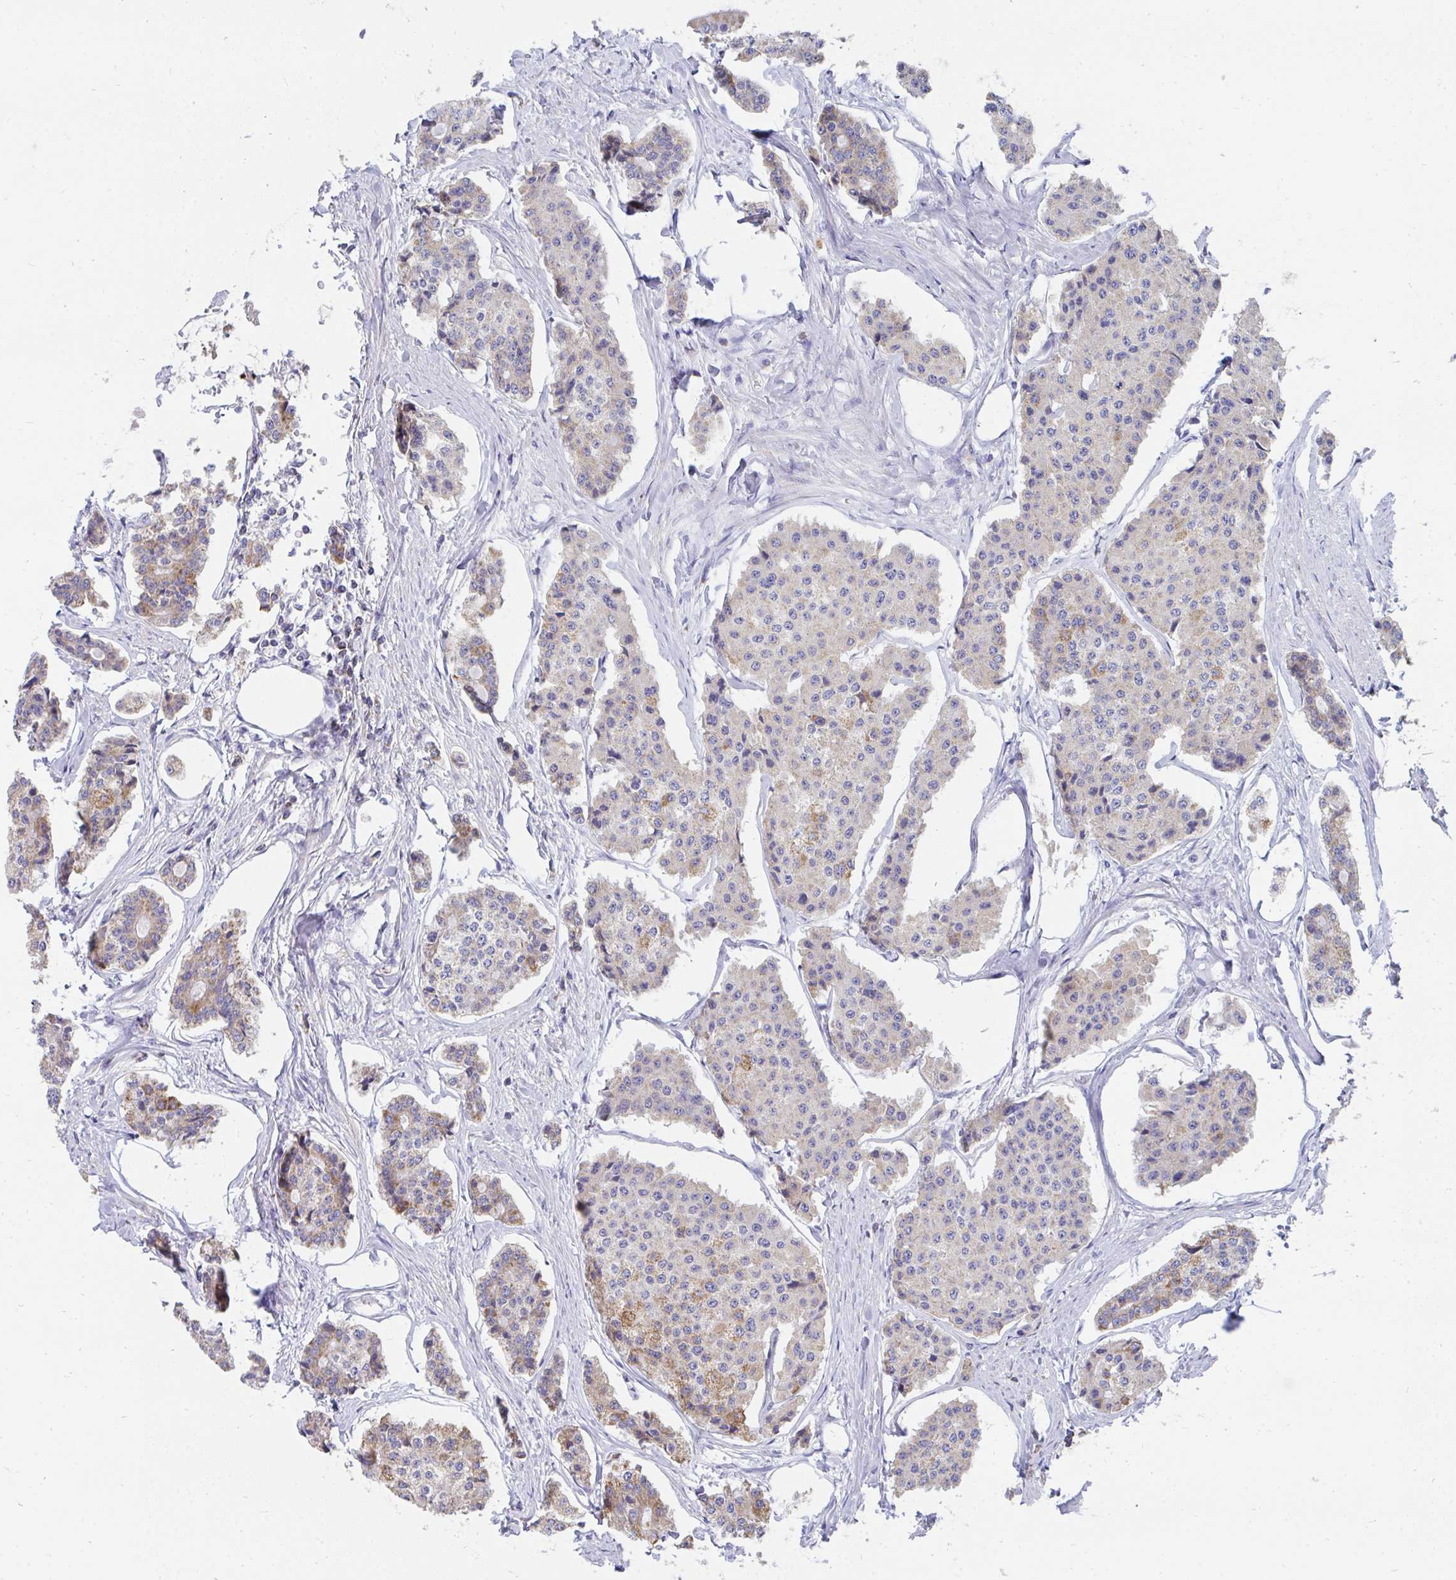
{"staining": {"intensity": "weak", "quantity": "<25%", "location": "cytoplasmic/membranous"}, "tissue": "carcinoid", "cell_type": "Tumor cells", "image_type": "cancer", "snomed": [{"axis": "morphology", "description": "Carcinoid, malignant, NOS"}, {"axis": "topography", "description": "Small intestine"}], "caption": "Photomicrograph shows no protein expression in tumor cells of carcinoid (malignant) tissue.", "gene": "PC", "patient": {"sex": "female", "age": 65}}